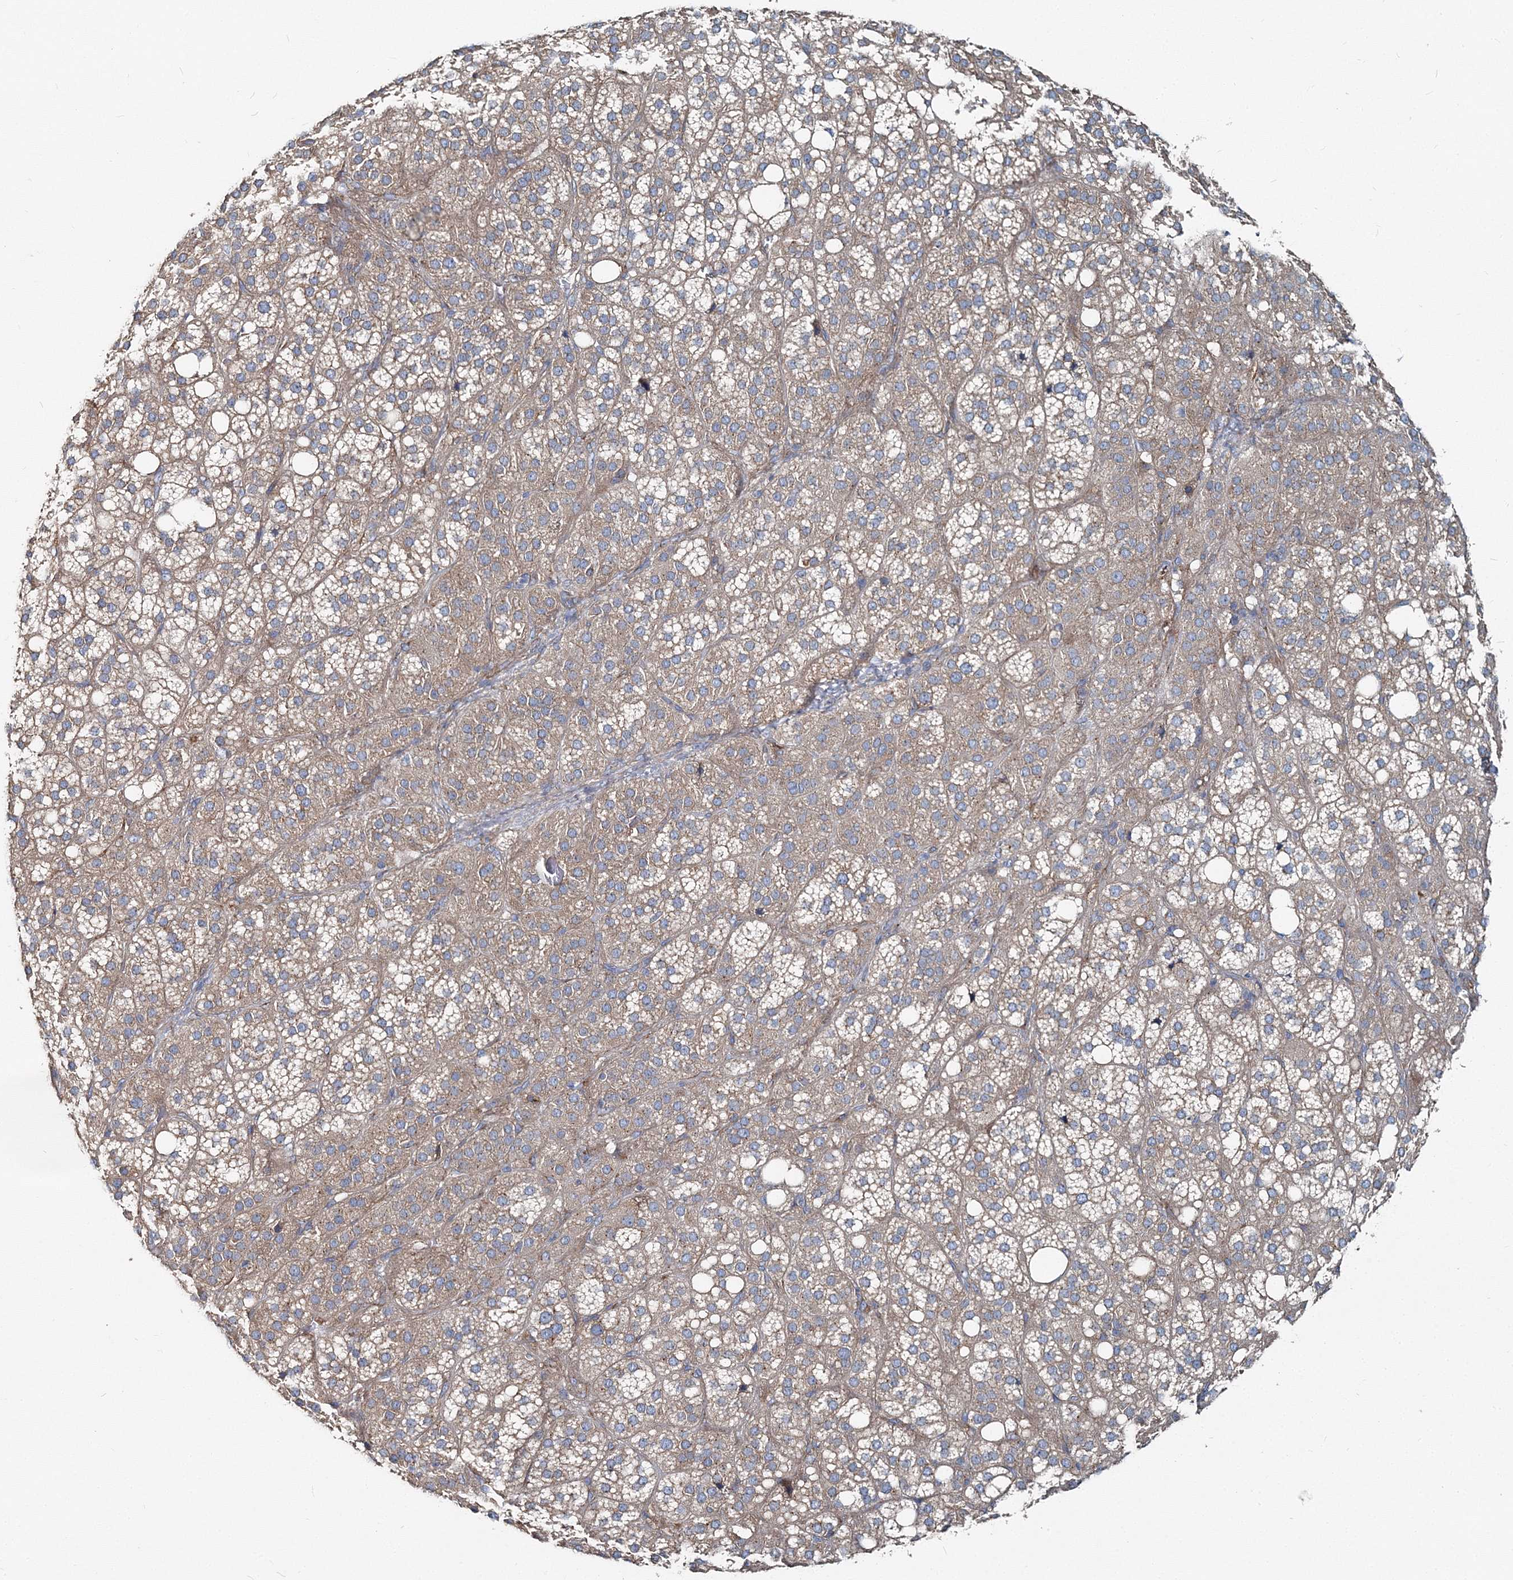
{"staining": {"intensity": "moderate", "quantity": ">75%", "location": "cytoplasmic/membranous"}, "tissue": "adrenal gland", "cell_type": "Glandular cells", "image_type": "normal", "snomed": [{"axis": "morphology", "description": "Normal tissue, NOS"}, {"axis": "topography", "description": "Adrenal gland"}], "caption": "A micrograph of human adrenal gland stained for a protein shows moderate cytoplasmic/membranous brown staining in glandular cells. (brown staining indicates protein expression, while blue staining denotes nuclei).", "gene": "MPHOSPH9", "patient": {"sex": "female", "age": 59}}